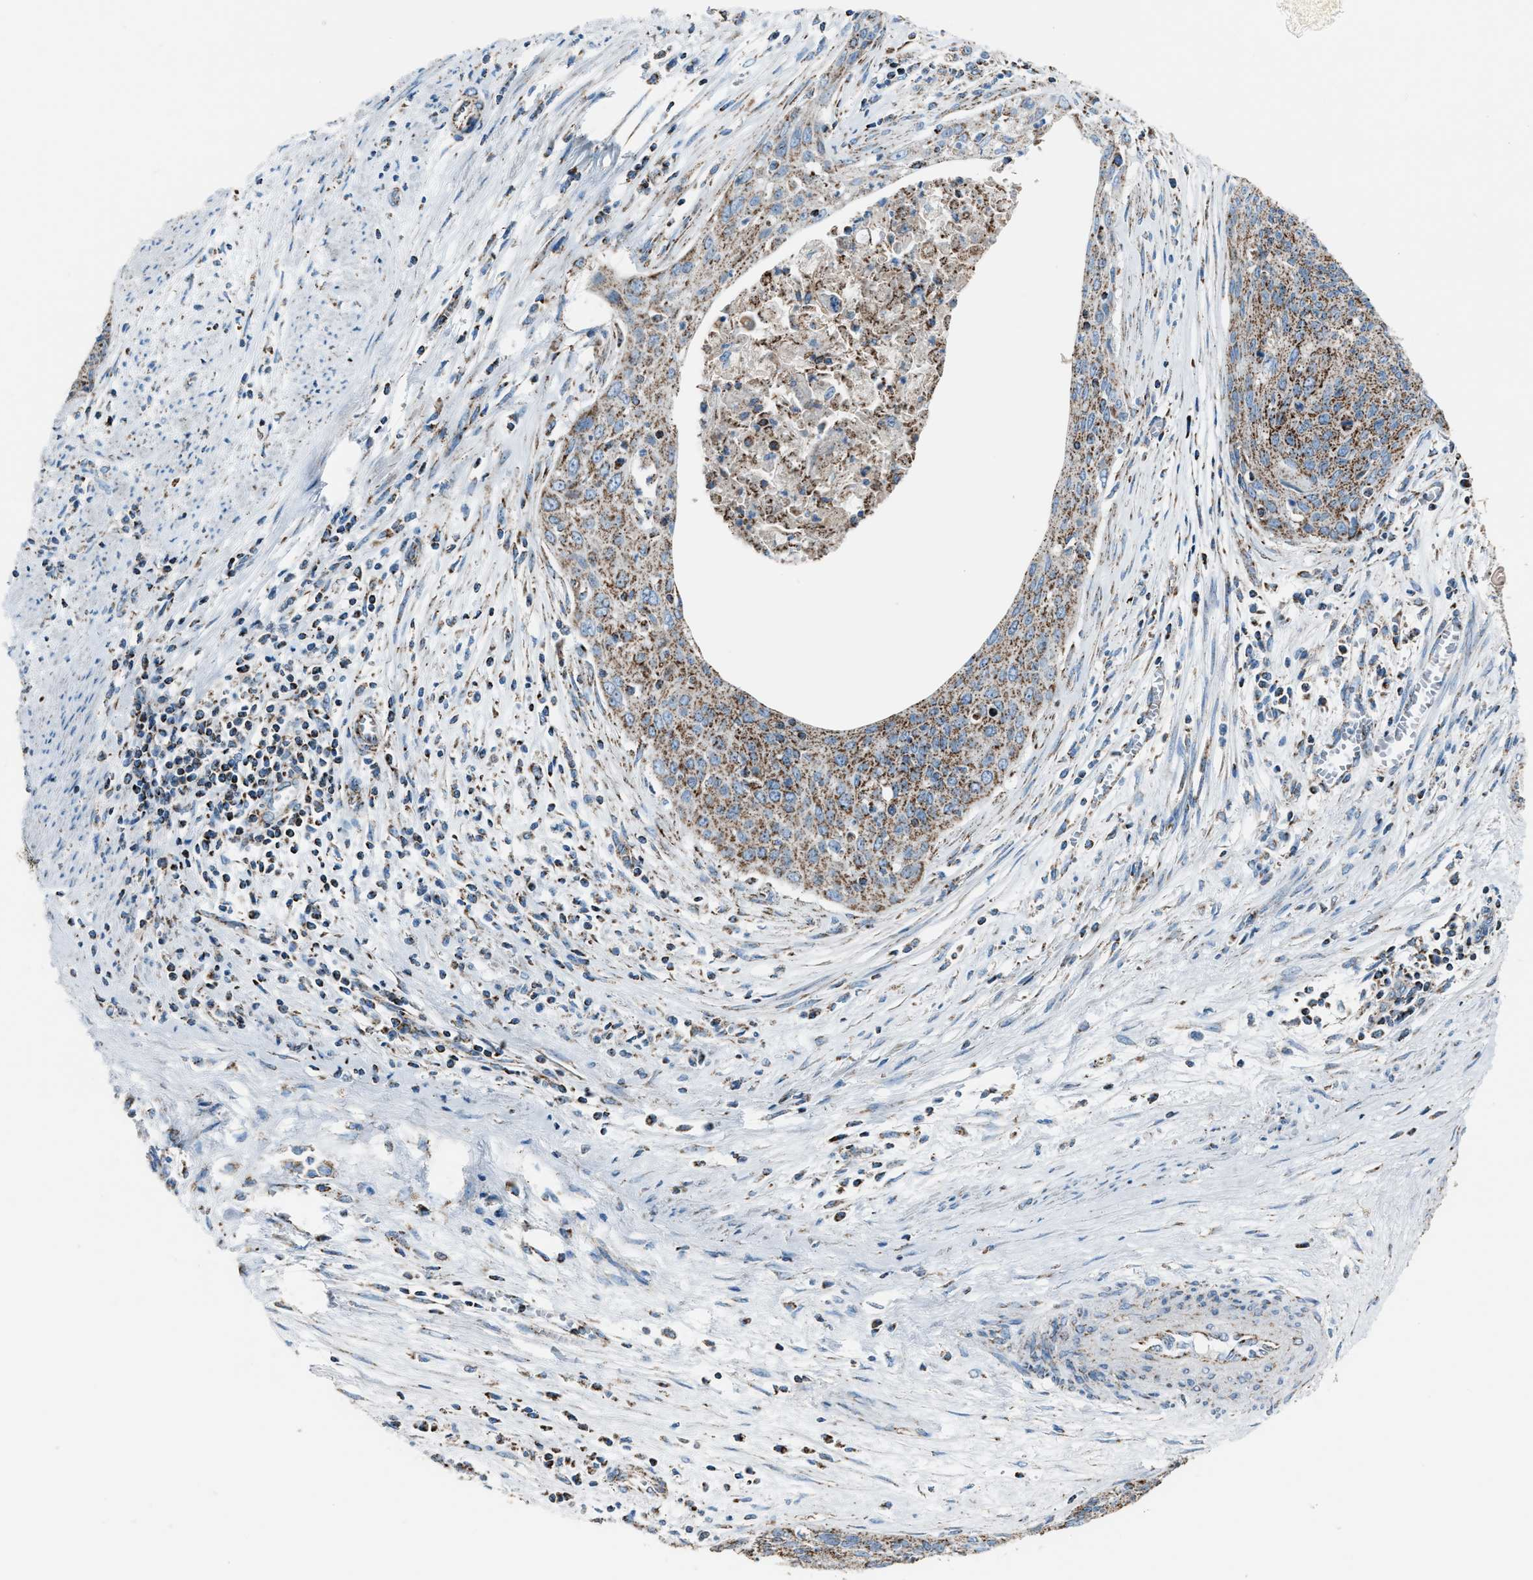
{"staining": {"intensity": "moderate", "quantity": ">75%", "location": "cytoplasmic/membranous"}, "tissue": "cervical cancer", "cell_type": "Tumor cells", "image_type": "cancer", "snomed": [{"axis": "morphology", "description": "Squamous cell carcinoma, NOS"}, {"axis": "topography", "description": "Cervix"}], "caption": "Cervical squamous cell carcinoma stained with a protein marker displays moderate staining in tumor cells.", "gene": "MDH2", "patient": {"sex": "female", "age": 55}}